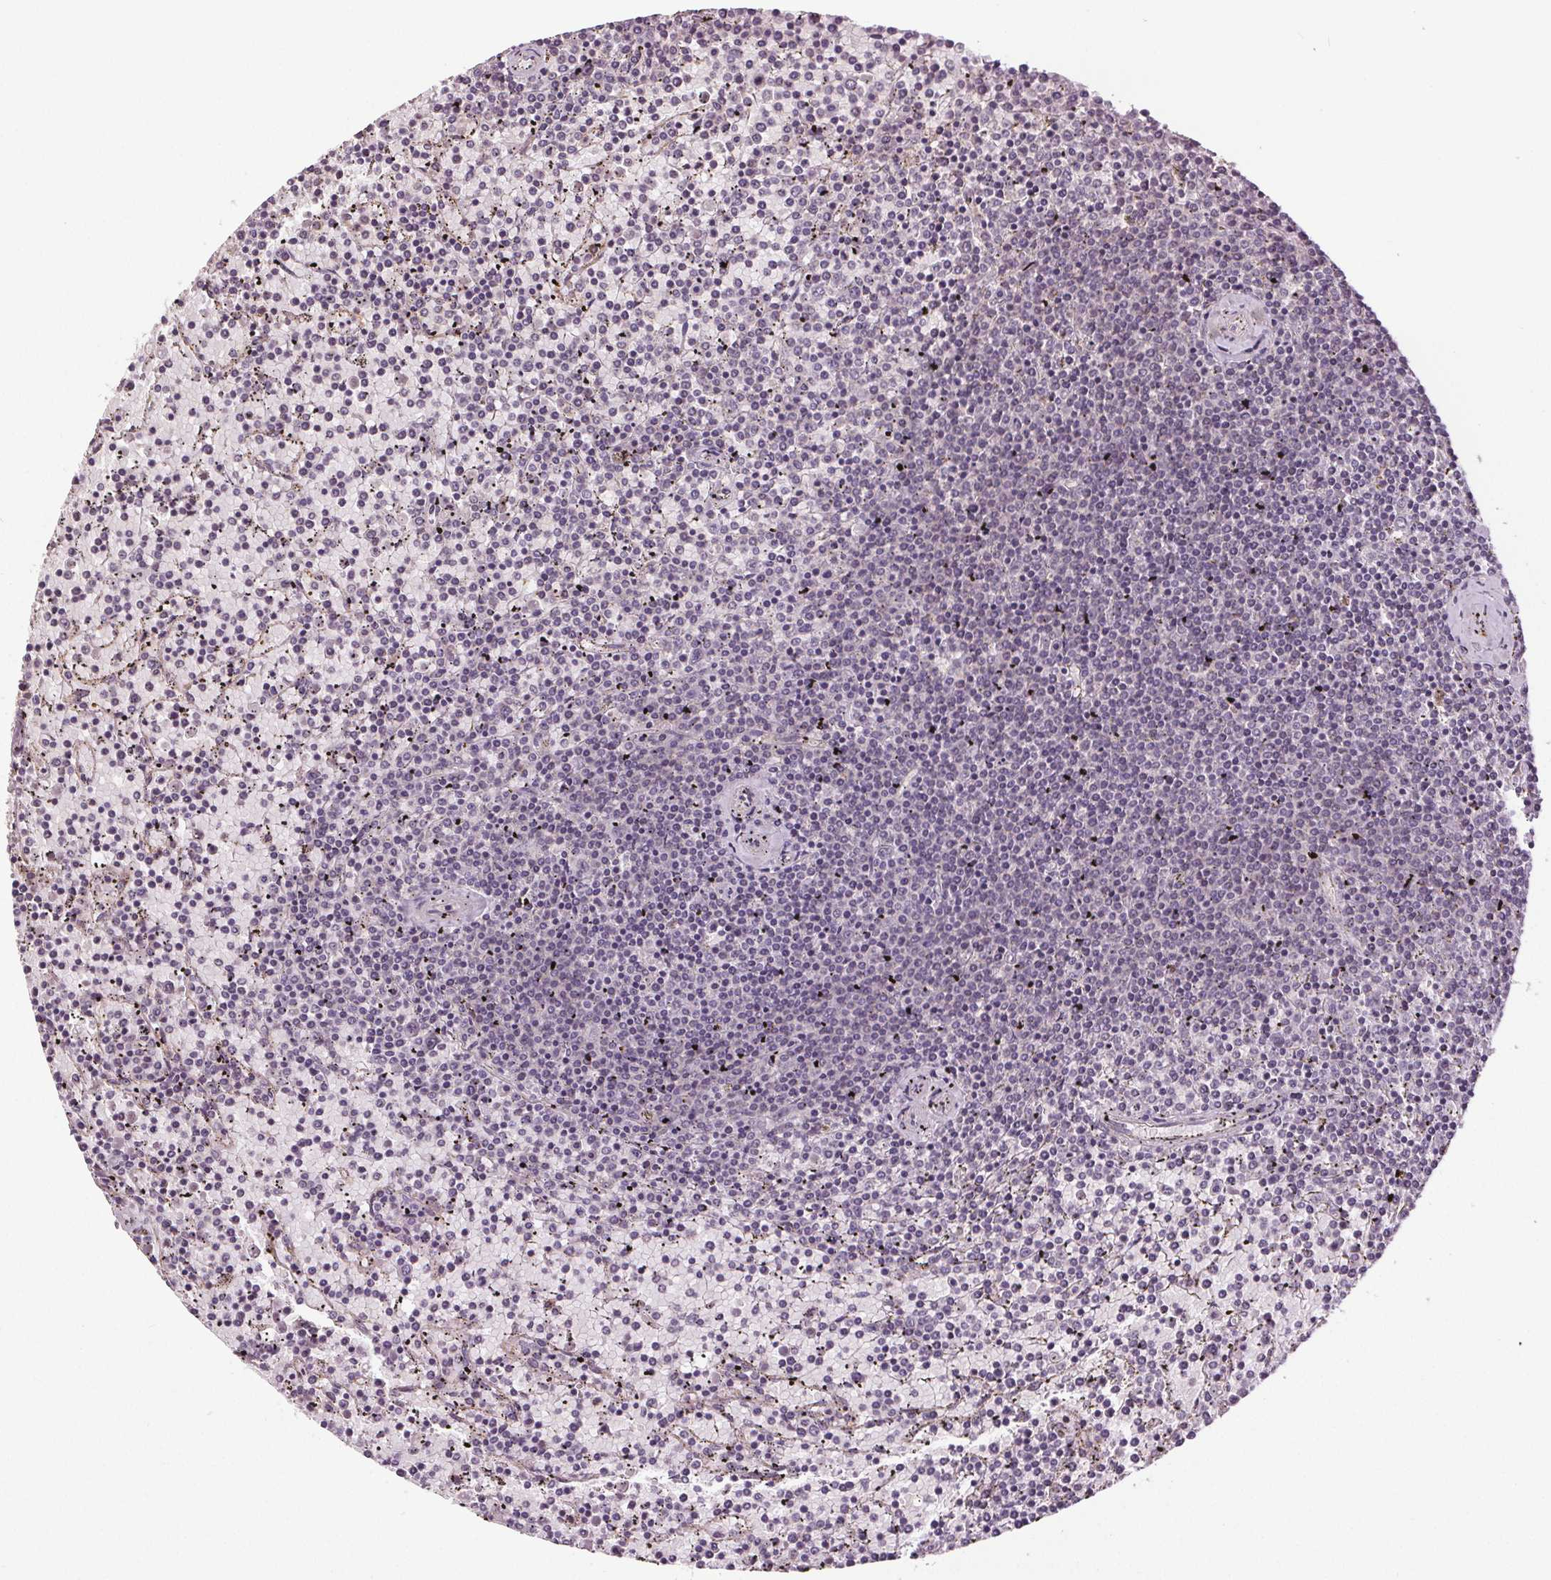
{"staining": {"intensity": "negative", "quantity": "none", "location": "none"}, "tissue": "lymphoma", "cell_type": "Tumor cells", "image_type": "cancer", "snomed": [{"axis": "morphology", "description": "Malignant lymphoma, non-Hodgkin's type, Low grade"}, {"axis": "topography", "description": "Spleen"}], "caption": "High power microscopy photomicrograph of an immunohistochemistry (IHC) histopathology image of low-grade malignant lymphoma, non-Hodgkin's type, revealing no significant expression in tumor cells. The staining is performed using DAB brown chromogen with nuclei counter-stained in using hematoxylin.", "gene": "EPHB3", "patient": {"sex": "female", "age": 77}}